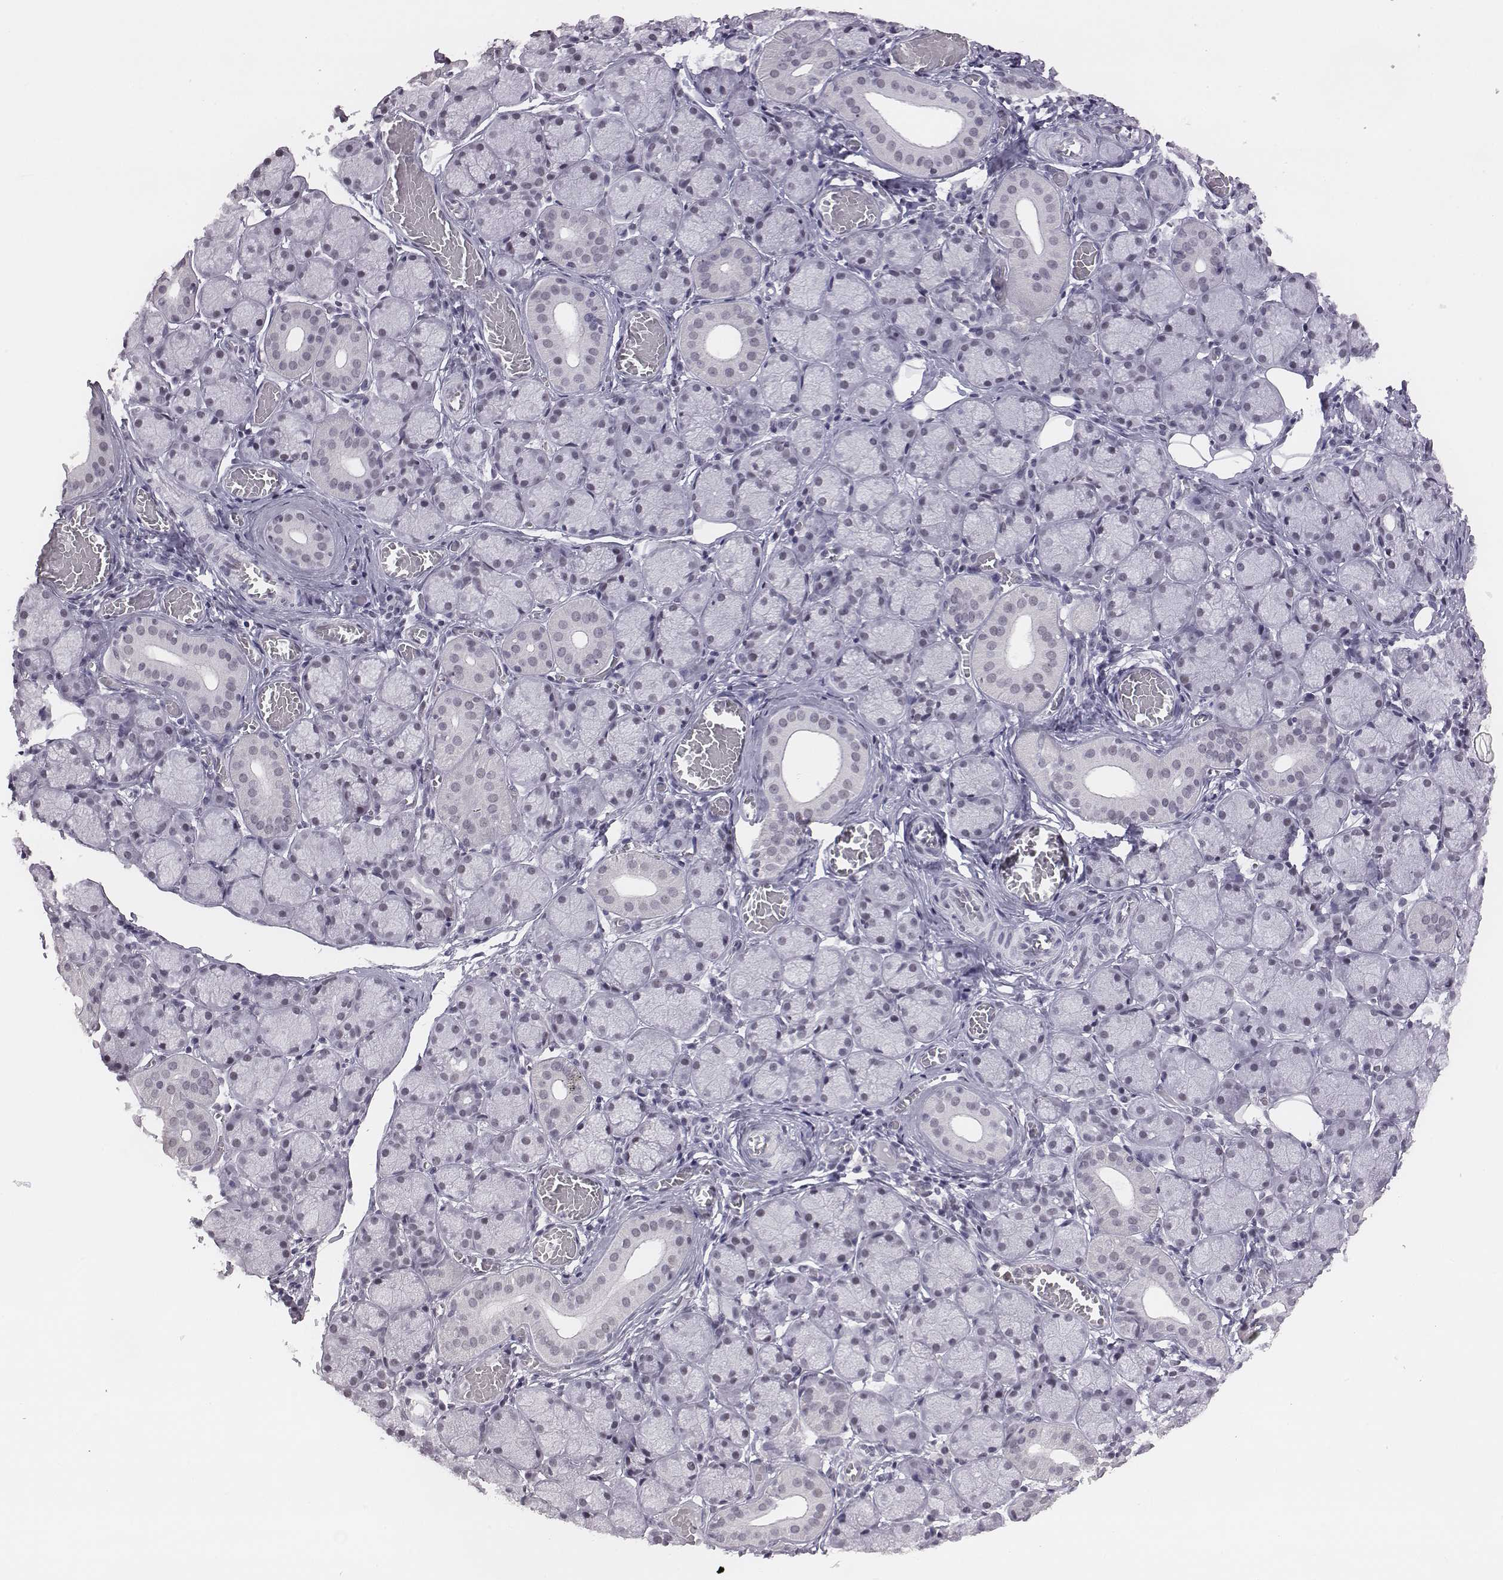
{"staining": {"intensity": "weak", "quantity": "<25%", "location": "nuclear"}, "tissue": "salivary gland", "cell_type": "Glandular cells", "image_type": "normal", "snomed": [{"axis": "morphology", "description": "Normal tissue, NOS"}, {"axis": "topography", "description": "Salivary gland"}, {"axis": "topography", "description": "Peripheral nerve tissue"}], "caption": "Protein analysis of benign salivary gland demonstrates no significant staining in glandular cells.", "gene": "ACOD1", "patient": {"sex": "female", "age": 24}}